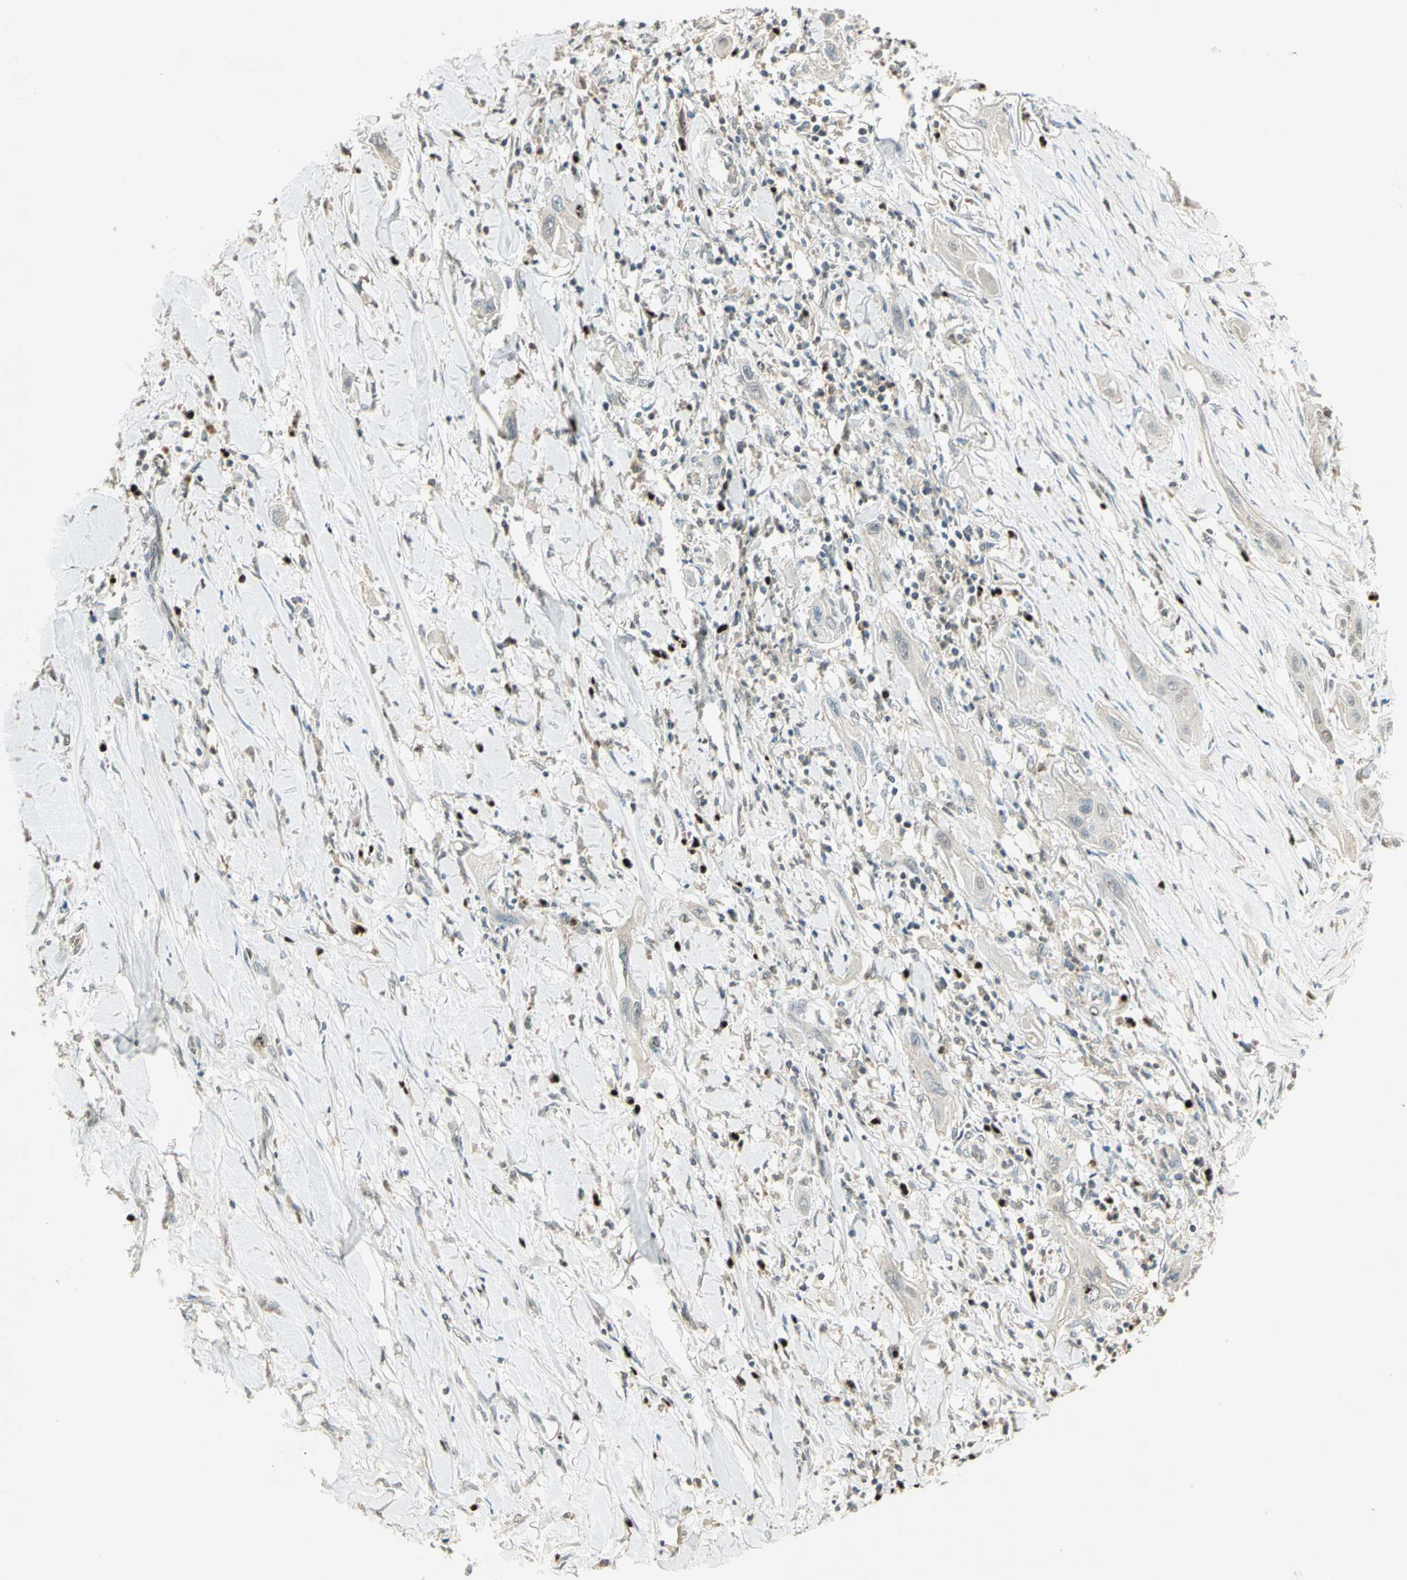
{"staining": {"intensity": "negative", "quantity": "none", "location": "none"}, "tissue": "lung cancer", "cell_type": "Tumor cells", "image_type": "cancer", "snomed": [{"axis": "morphology", "description": "Squamous cell carcinoma, NOS"}, {"axis": "topography", "description": "Lung"}], "caption": "The IHC micrograph has no significant positivity in tumor cells of lung cancer tissue.", "gene": "BIRC2", "patient": {"sex": "female", "age": 47}}